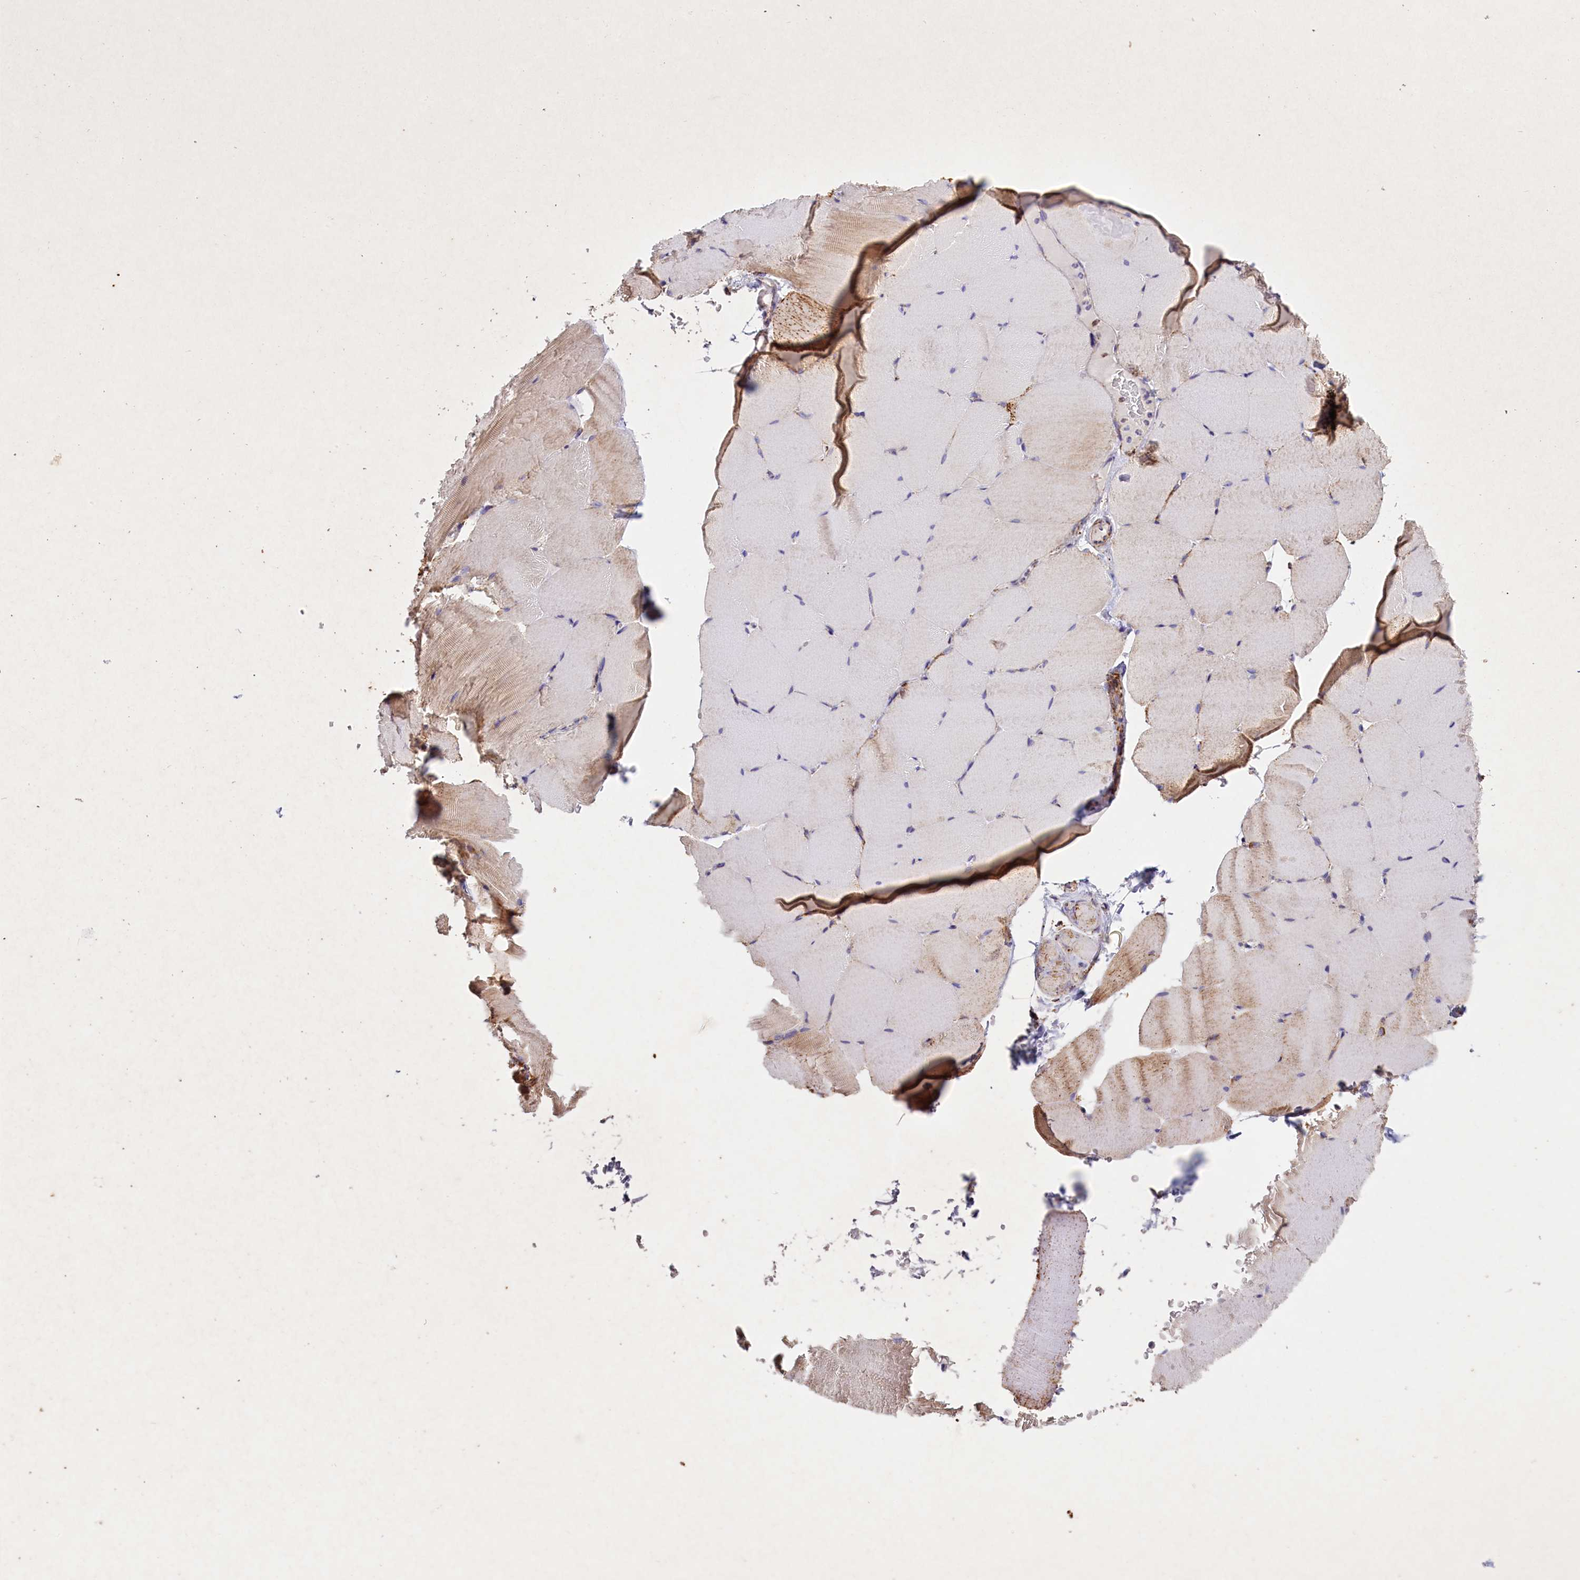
{"staining": {"intensity": "weak", "quantity": "25%-75%", "location": "cytoplasmic/membranous"}, "tissue": "skeletal muscle", "cell_type": "Myocytes", "image_type": "normal", "snomed": [{"axis": "morphology", "description": "Normal tissue, NOS"}, {"axis": "topography", "description": "Skeletal muscle"}, {"axis": "topography", "description": "Parathyroid gland"}], "caption": "Skeletal muscle stained with immunohistochemistry (IHC) reveals weak cytoplasmic/membranous staining in about 25%-75% of myocytes.", "gene": "AKTIP", "patient": {"sex": "female", "age": 37}}